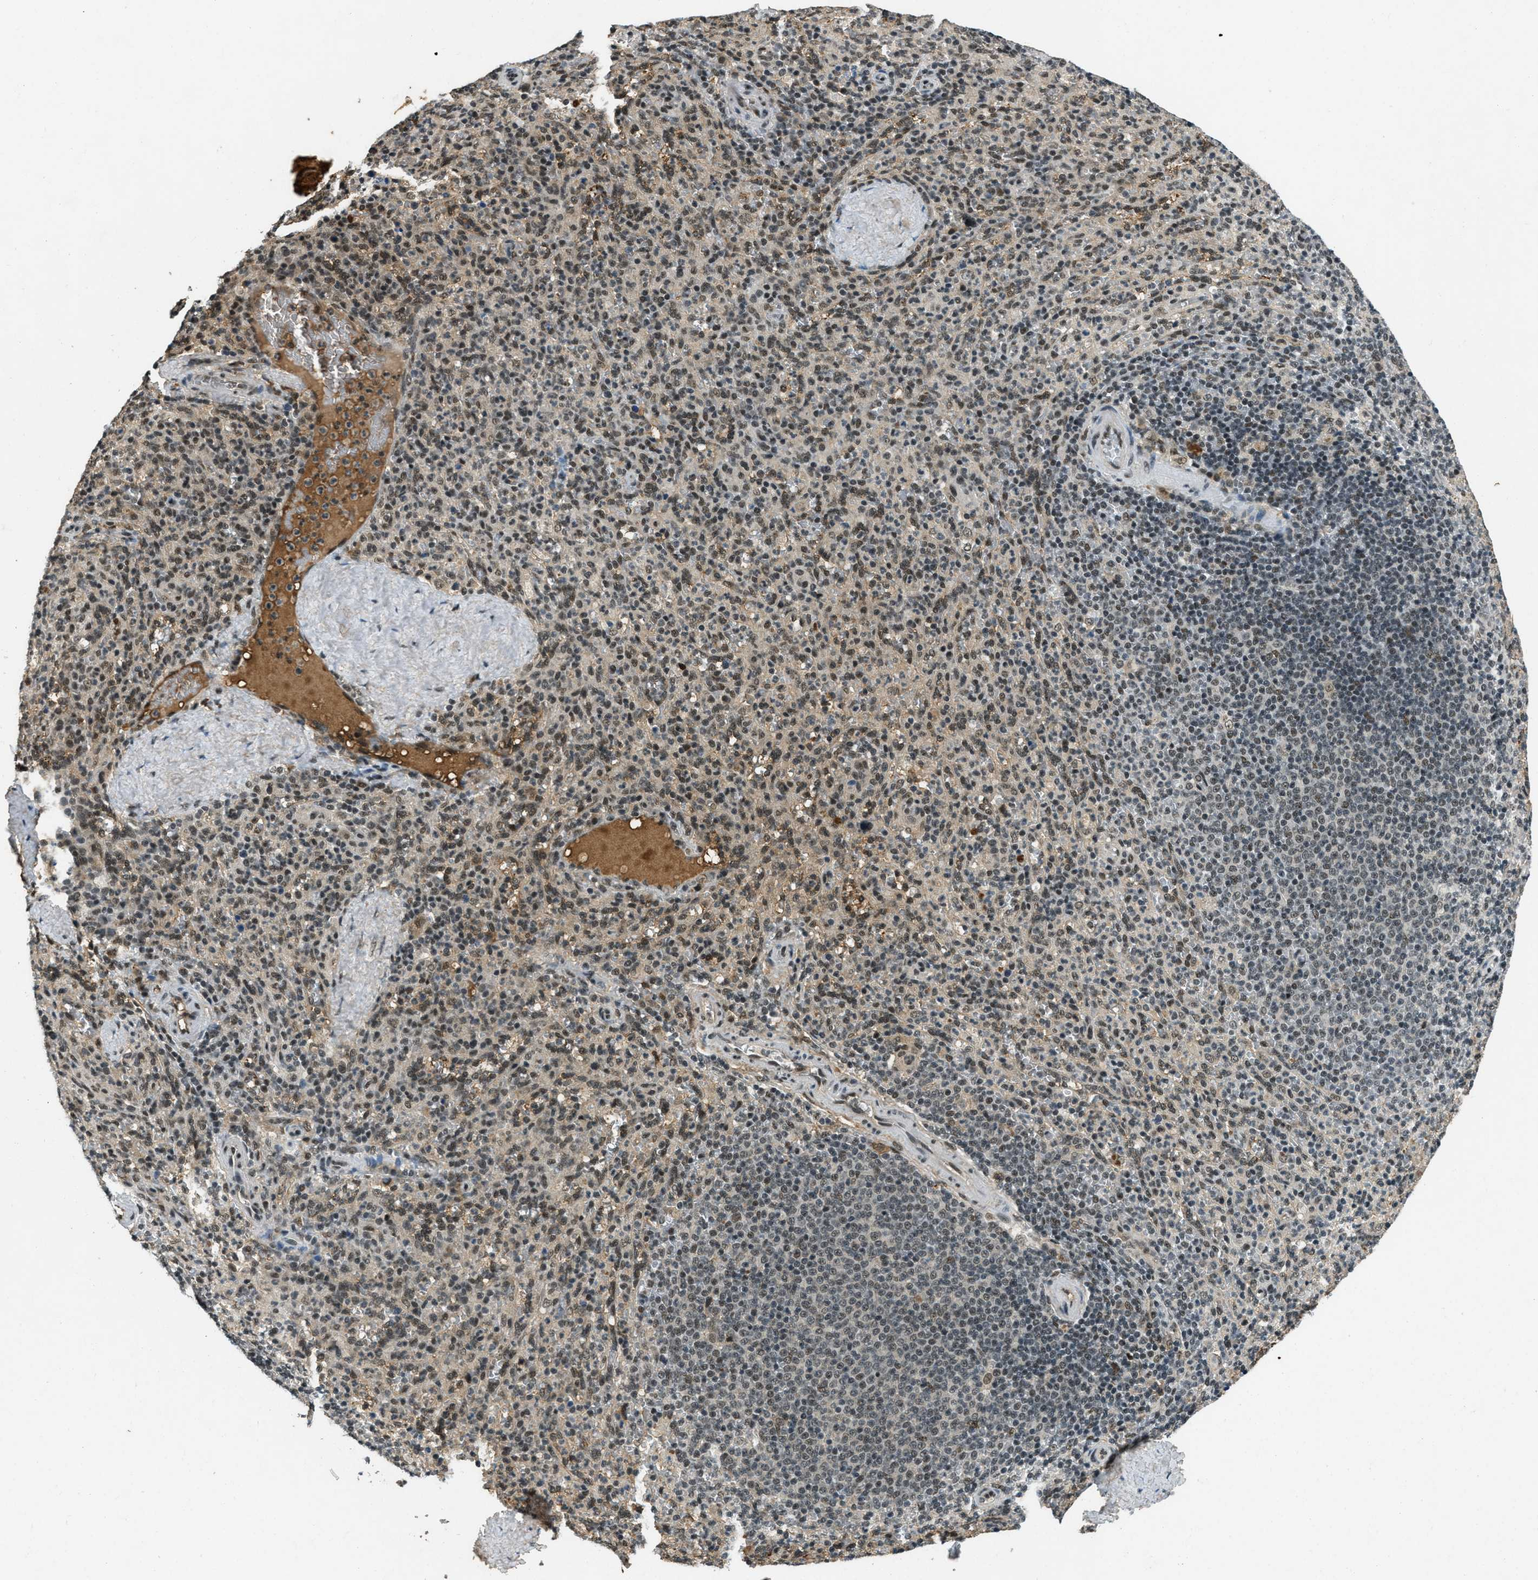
{"staining": {"intensity": "moderate", "quantity": "25%-75%", "location": "nuclear"}, "tissue": "spleen", "cell_type": "Cells in red pulp", "image_type": "normal", "snomed": [{"axis": "morphology", "description": "Normal tissue, NOS"}, {"axis": "topography", "description": "Spleen"}], "caption": "Benign spleen was stained to show a protein in brown. There is medium levels of moderate nuclear positivity in approximately 25%-75% of cells in red pulp. (DAB (3,3'-diaminobenzidine) IHC, brown staining for protein, blue staining for nuclei).", "gene": "ZNF148", "patient": {"sex": "male", "age": 36}}